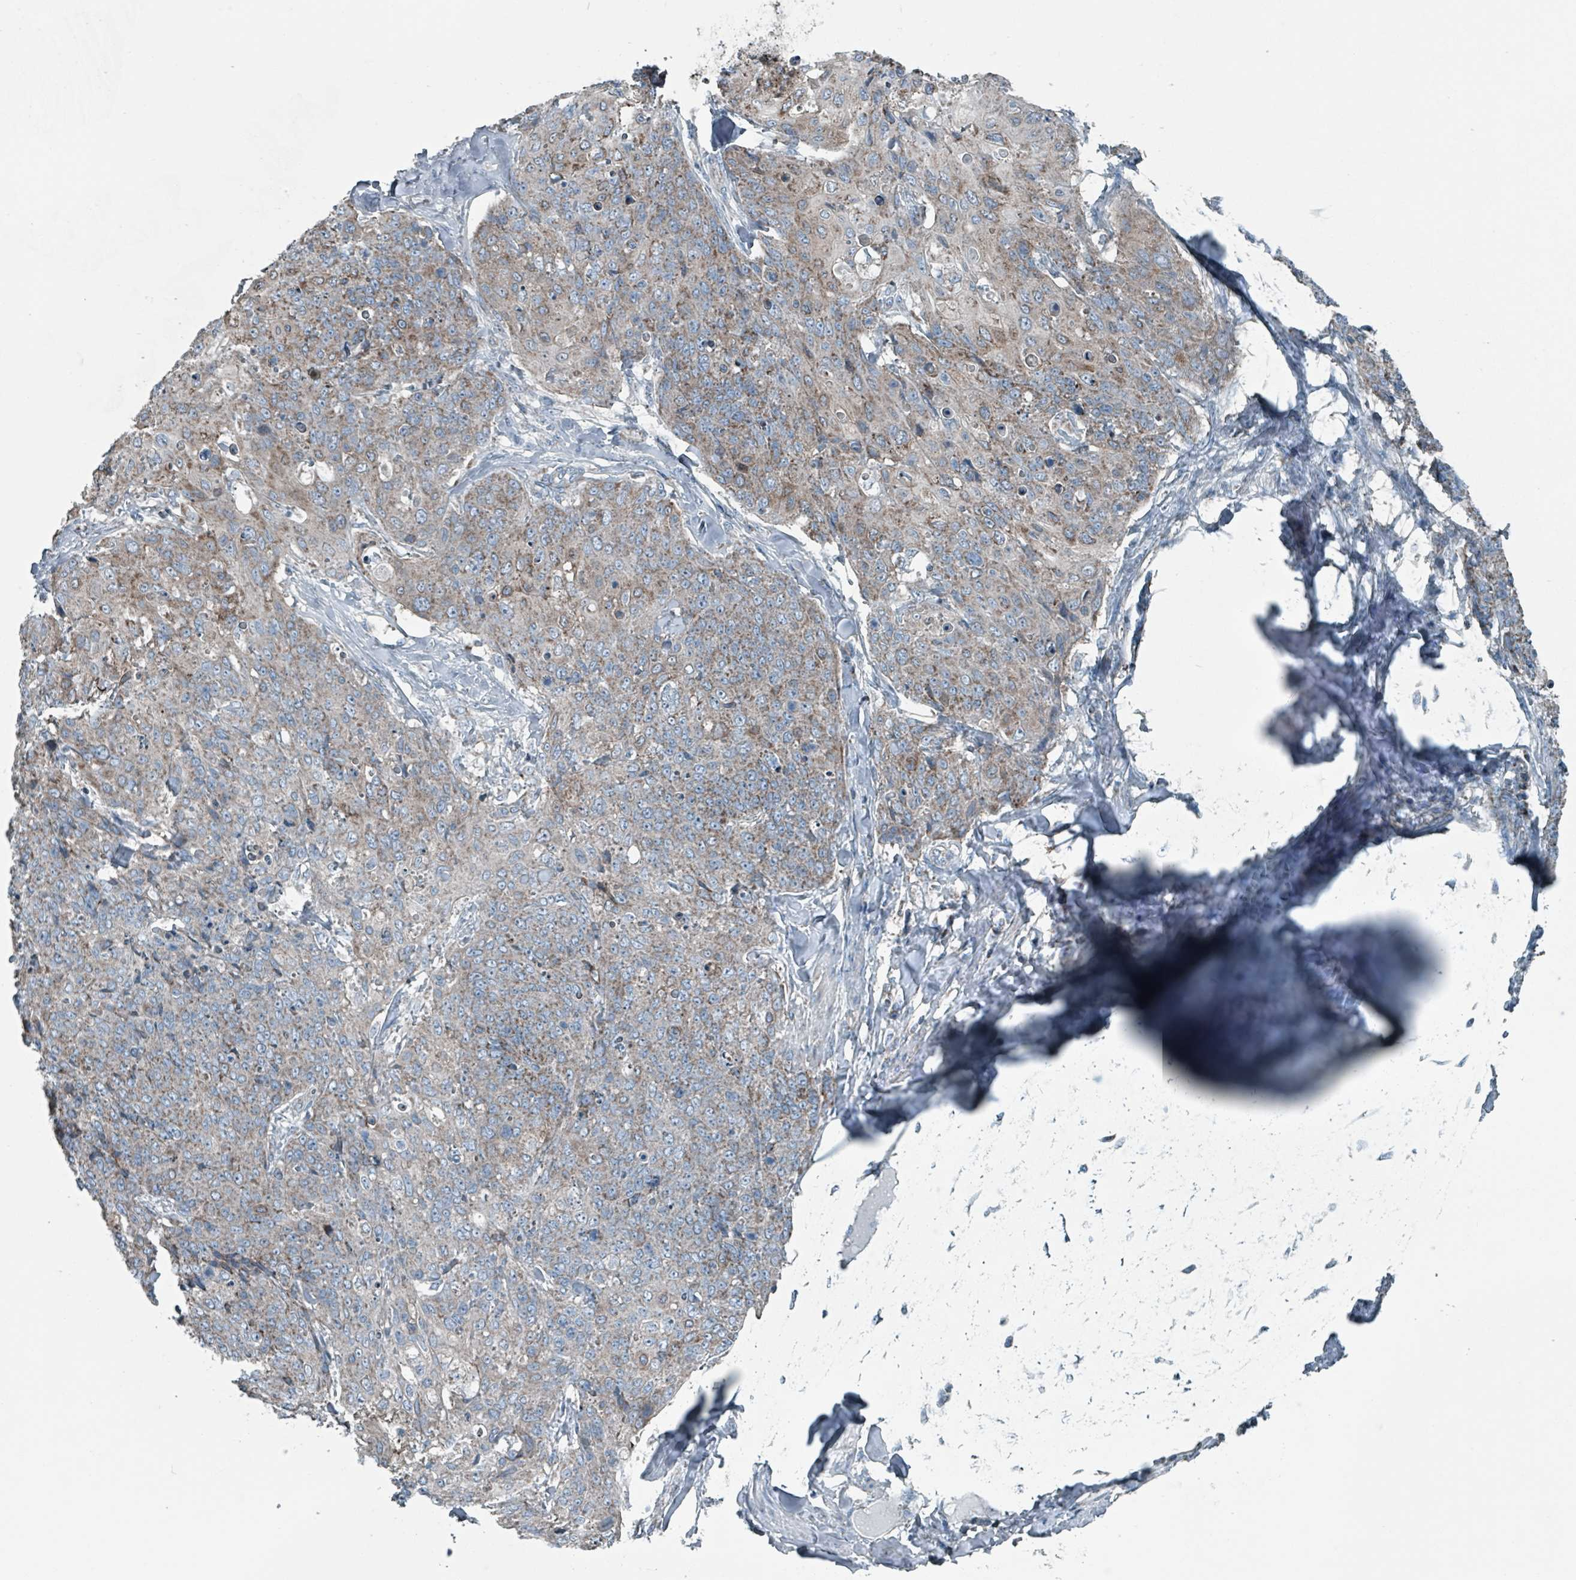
{"staining": {"intensity": "weak", "quantity": "<25%", "location": "cytoplasmic/membranous"}, "tissue": "skin cancer", "cell_type": "Tumor cells", "image_type": "cancer", "snomed": [{"axis": "morphology", "description": "Squamous cell carcinoma, NOS"}, {"axis": "topography", "description": "Skin"}, {"axis": "topography", "description": "Vulva"}], "caption": "There is no significant positivity in tumor cells of skin cancer (squamous cell carcinoma).", "gene": "ABHD18", "patient": {"sex": "female", "age": 85}}